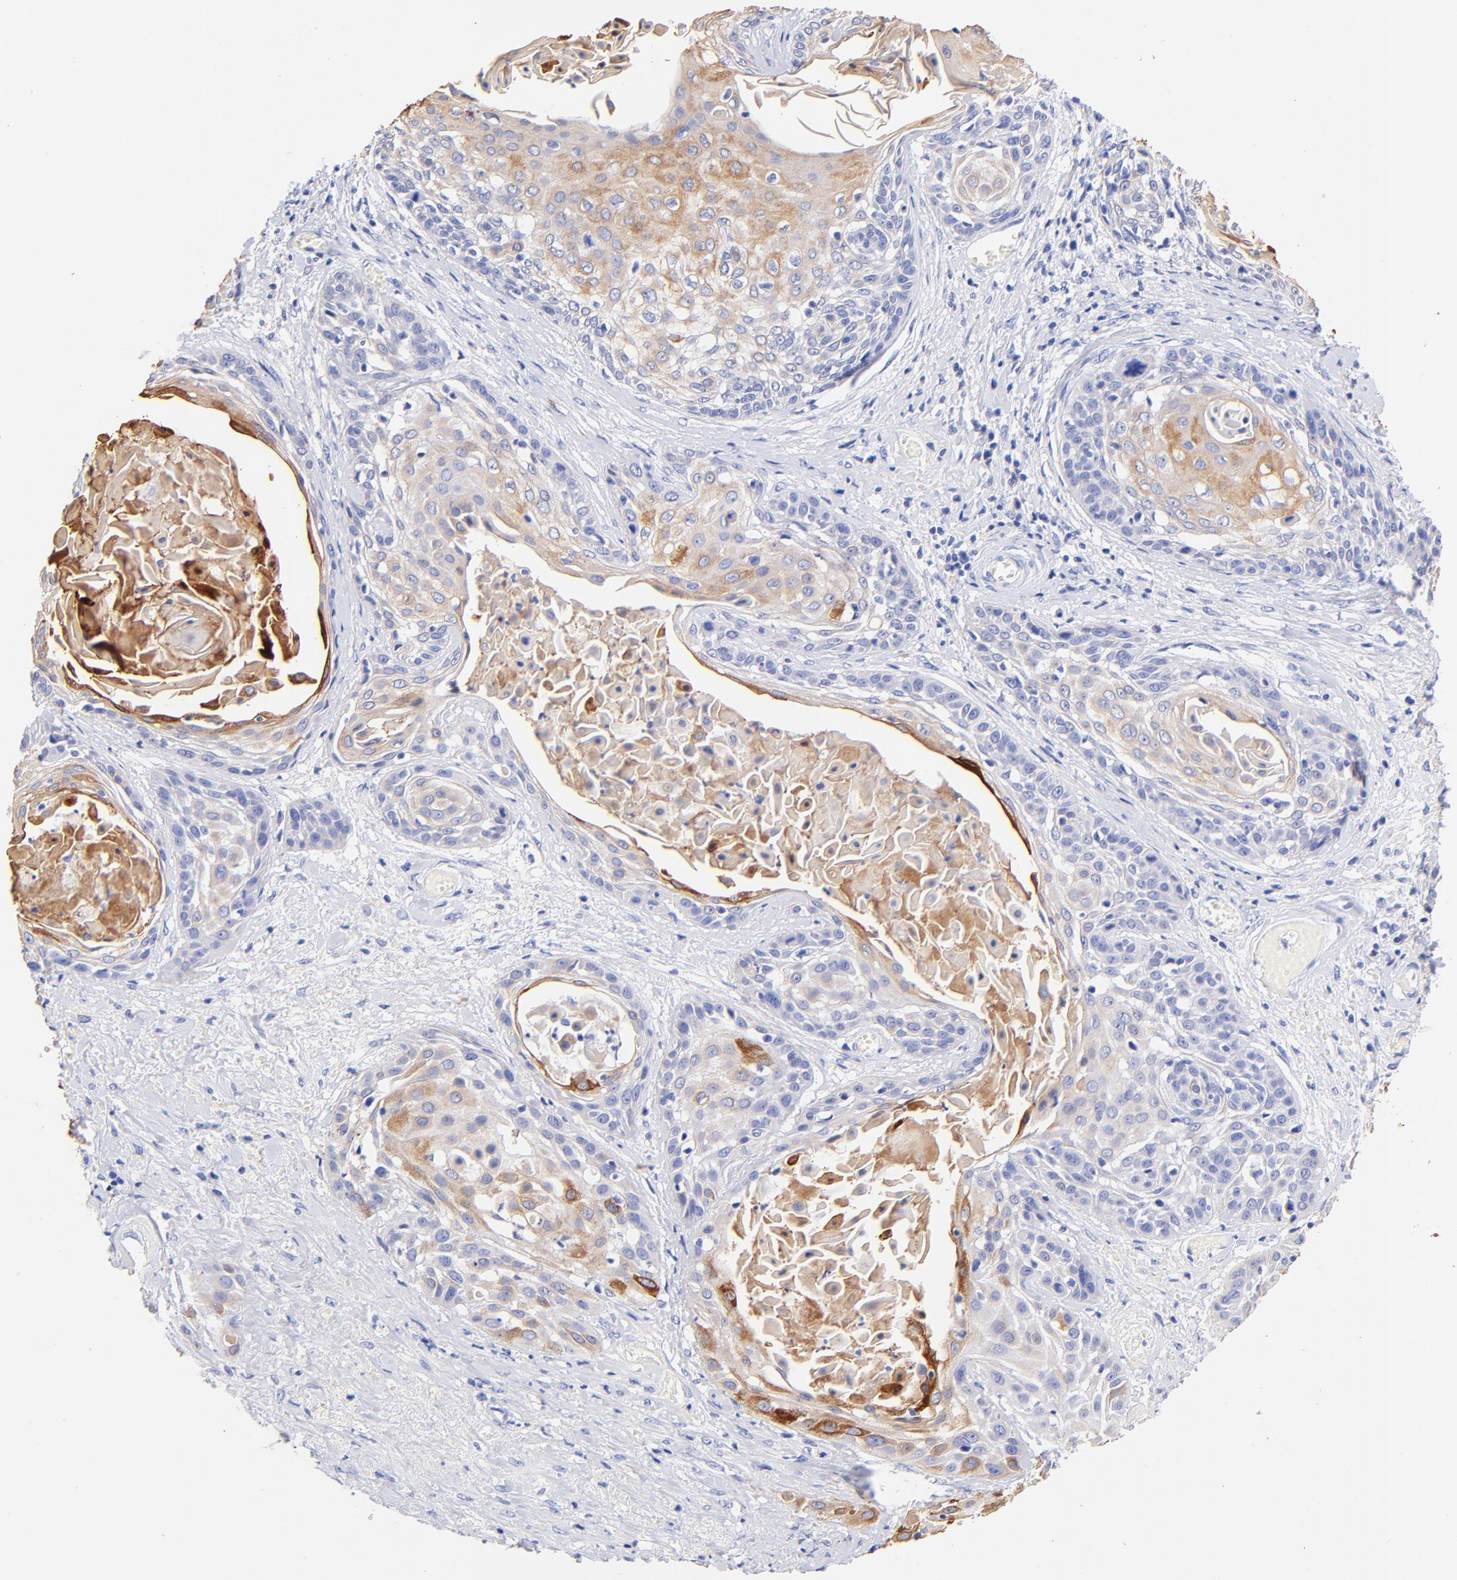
{"staining": {"intensity": "moderate", "quantity": "<25%", "location": "cytoplasmic/membranous"}, "tissue": "cervical cancer", "cell_type": "Tumor cells", "image_type": "cancer", "snomed": [{"axis": "morphology", "description": "Squamous cell carcinoma, NOS"}, {"axis": "topography", "description": "Cervix"}], "caption": "Immunohistochemistry (IHC) image of neoplastic tissue: cervical cancer (squamous cell carcinoma) stained using immunohistochemistry displays low levels of moderate protein expression localized specifically in the cytoplasmic/membranous of tumor cells, appearing as a cytoplasmic/membranous brown color.", "gene": "KRT19", "patient": {"sex": "female", "age": 57}}